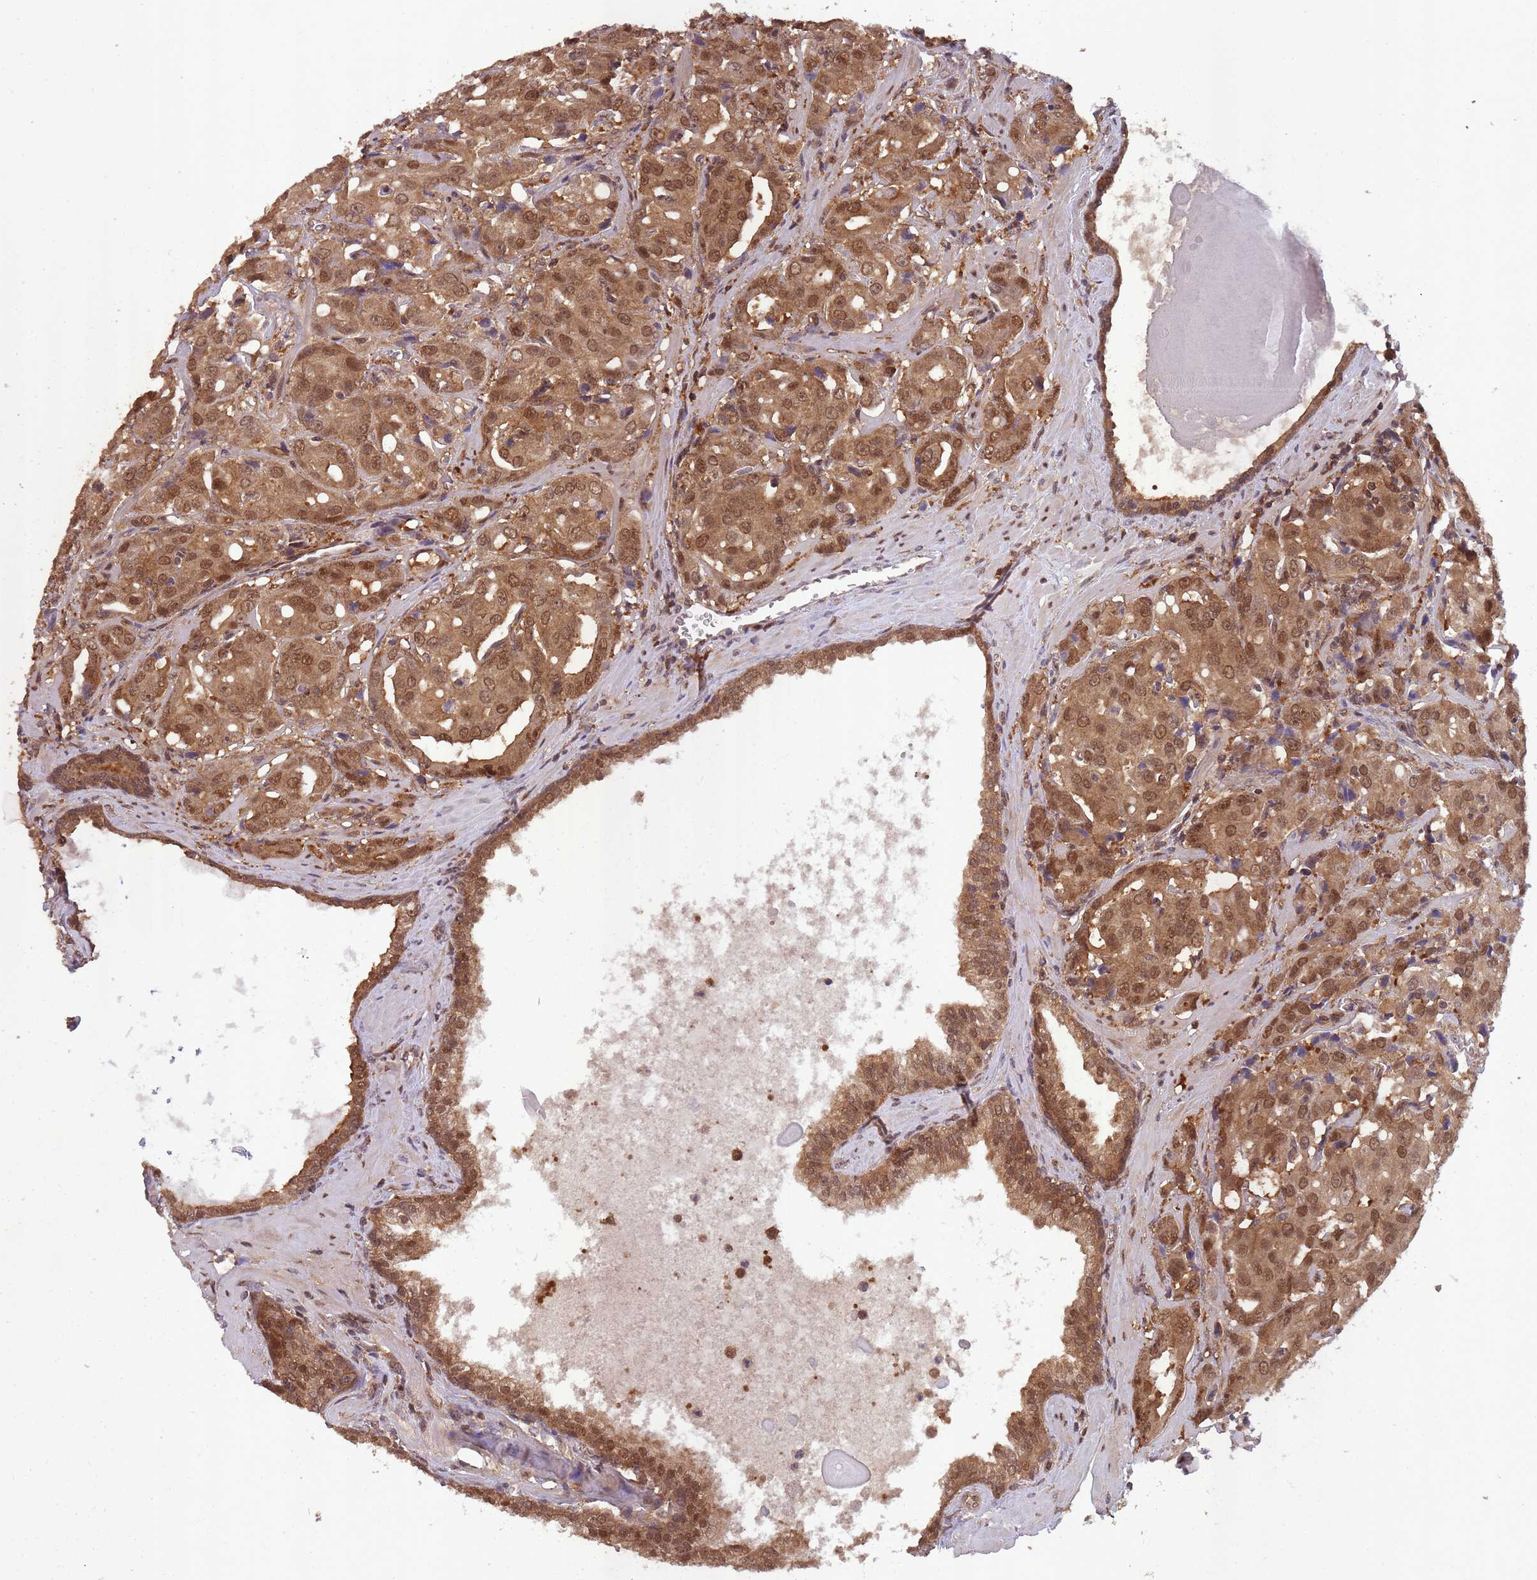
{"staining": {"intensity": "moderate", "quantity": ">75%", "location": "cytoplasmic/membranous,nuclear"}, "tissue": "prostate cancer", "cell_type": "Tumor cells", "image_type": "cancer", "snomed": [{"axis": "morphology", "description": "Adenocarcinoma, High grade"}, {"axis": "topography", "description": "Prostate"}], "caption": "Prostate cancer (high-grade adenocarcinoma) was stained to show a protein in brown. There is medium levels of moderate cytoplasmic/membranous and nuclear expression in about >75% of tumor cells.", "gene": "PPP6R3", "patient": {"sex": "male", "age": 68}}